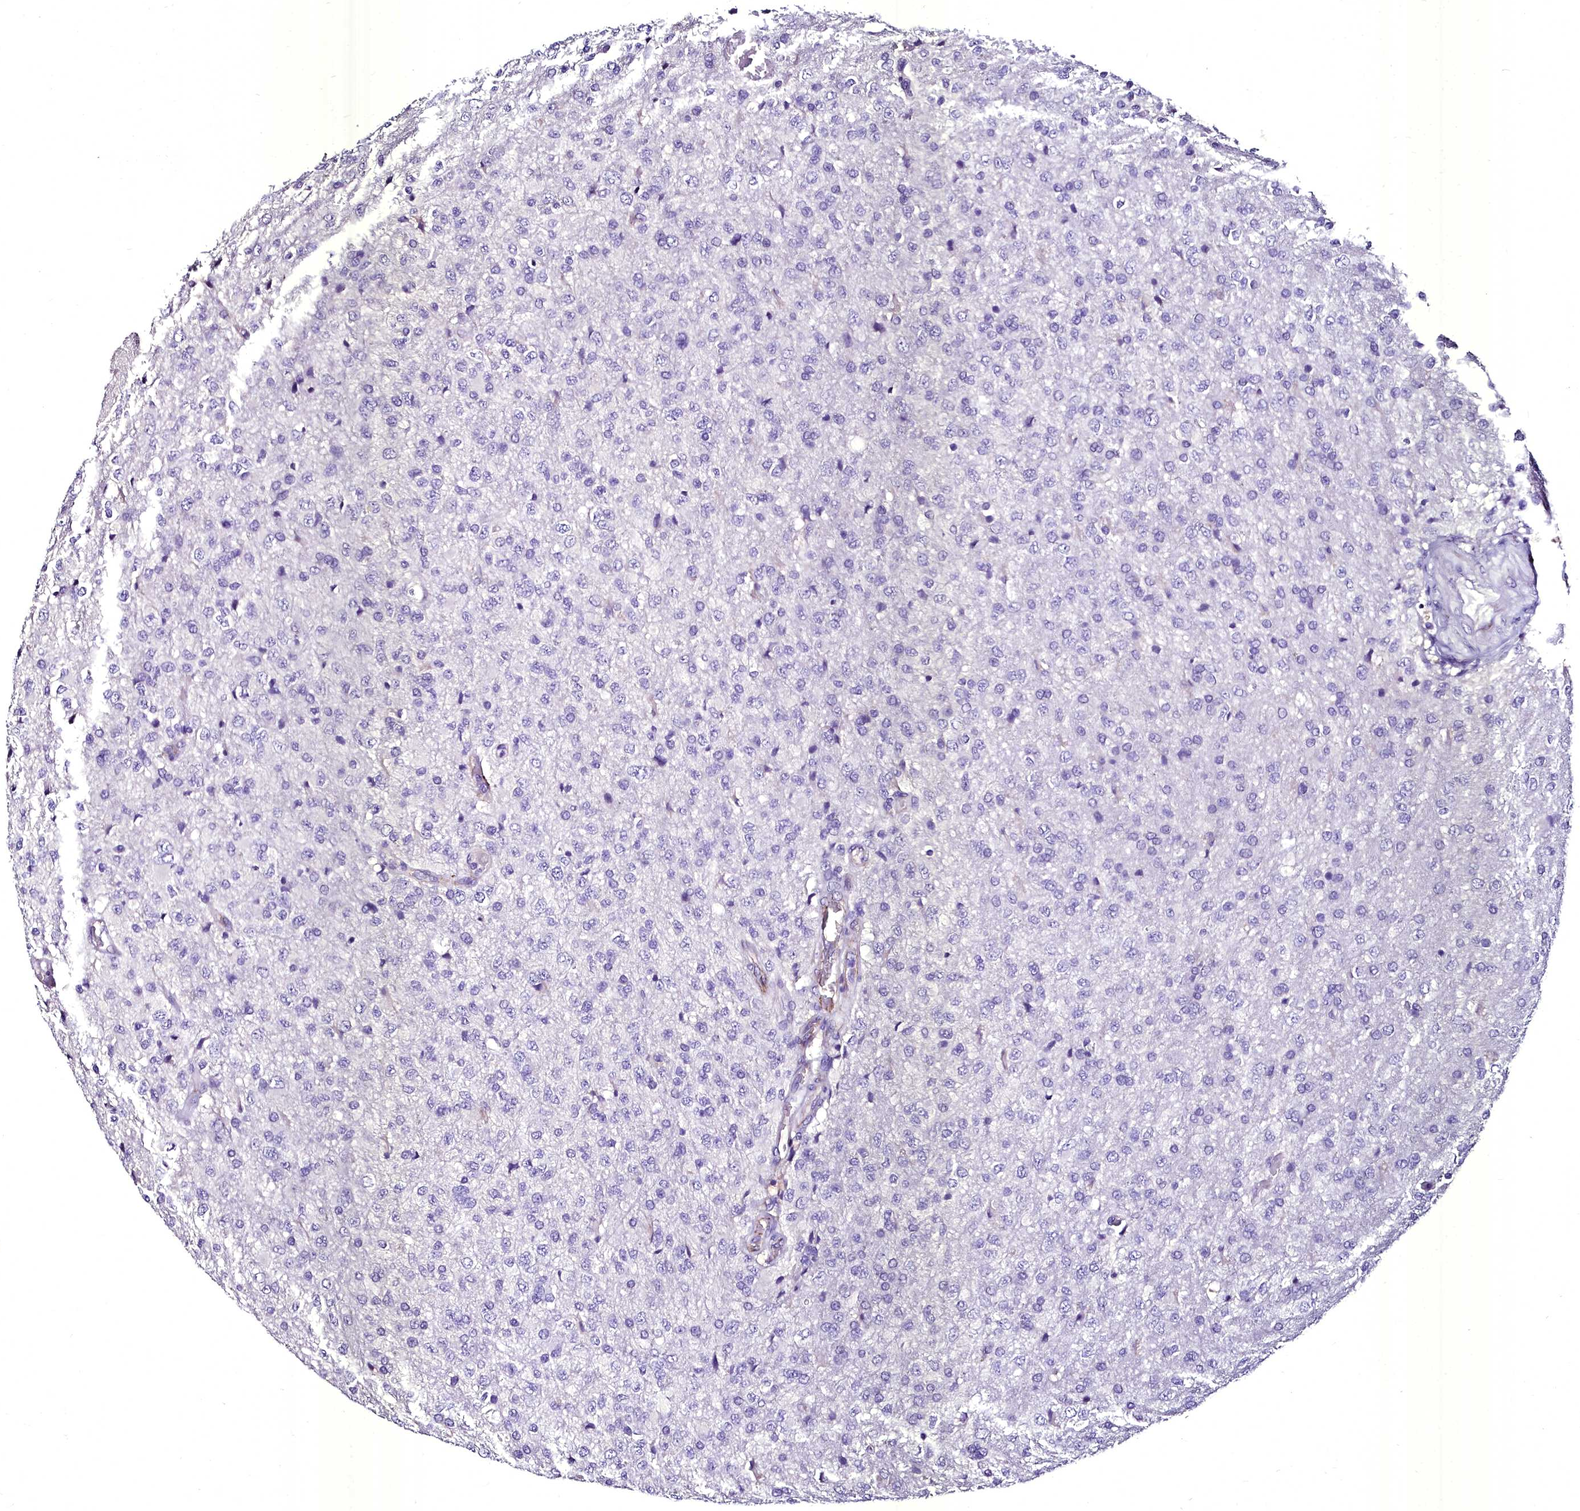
{"staining": {"intensity": "negative", "quantity": "none", "location": "none"}, "tissue": "glioma", "cell_type": "Tumor cells", "image_type": "cancer", "snomed": [{"axis": "morphology", "description": "Glioma, malignant, High grade"}, {"axis": "topography", "description": "Brain"}], "caption": "The micrograph exhibits no staining of tumor cells in glioma.", "gene": "MS4A18", "patient": {"sex": "female", "age": 74}}